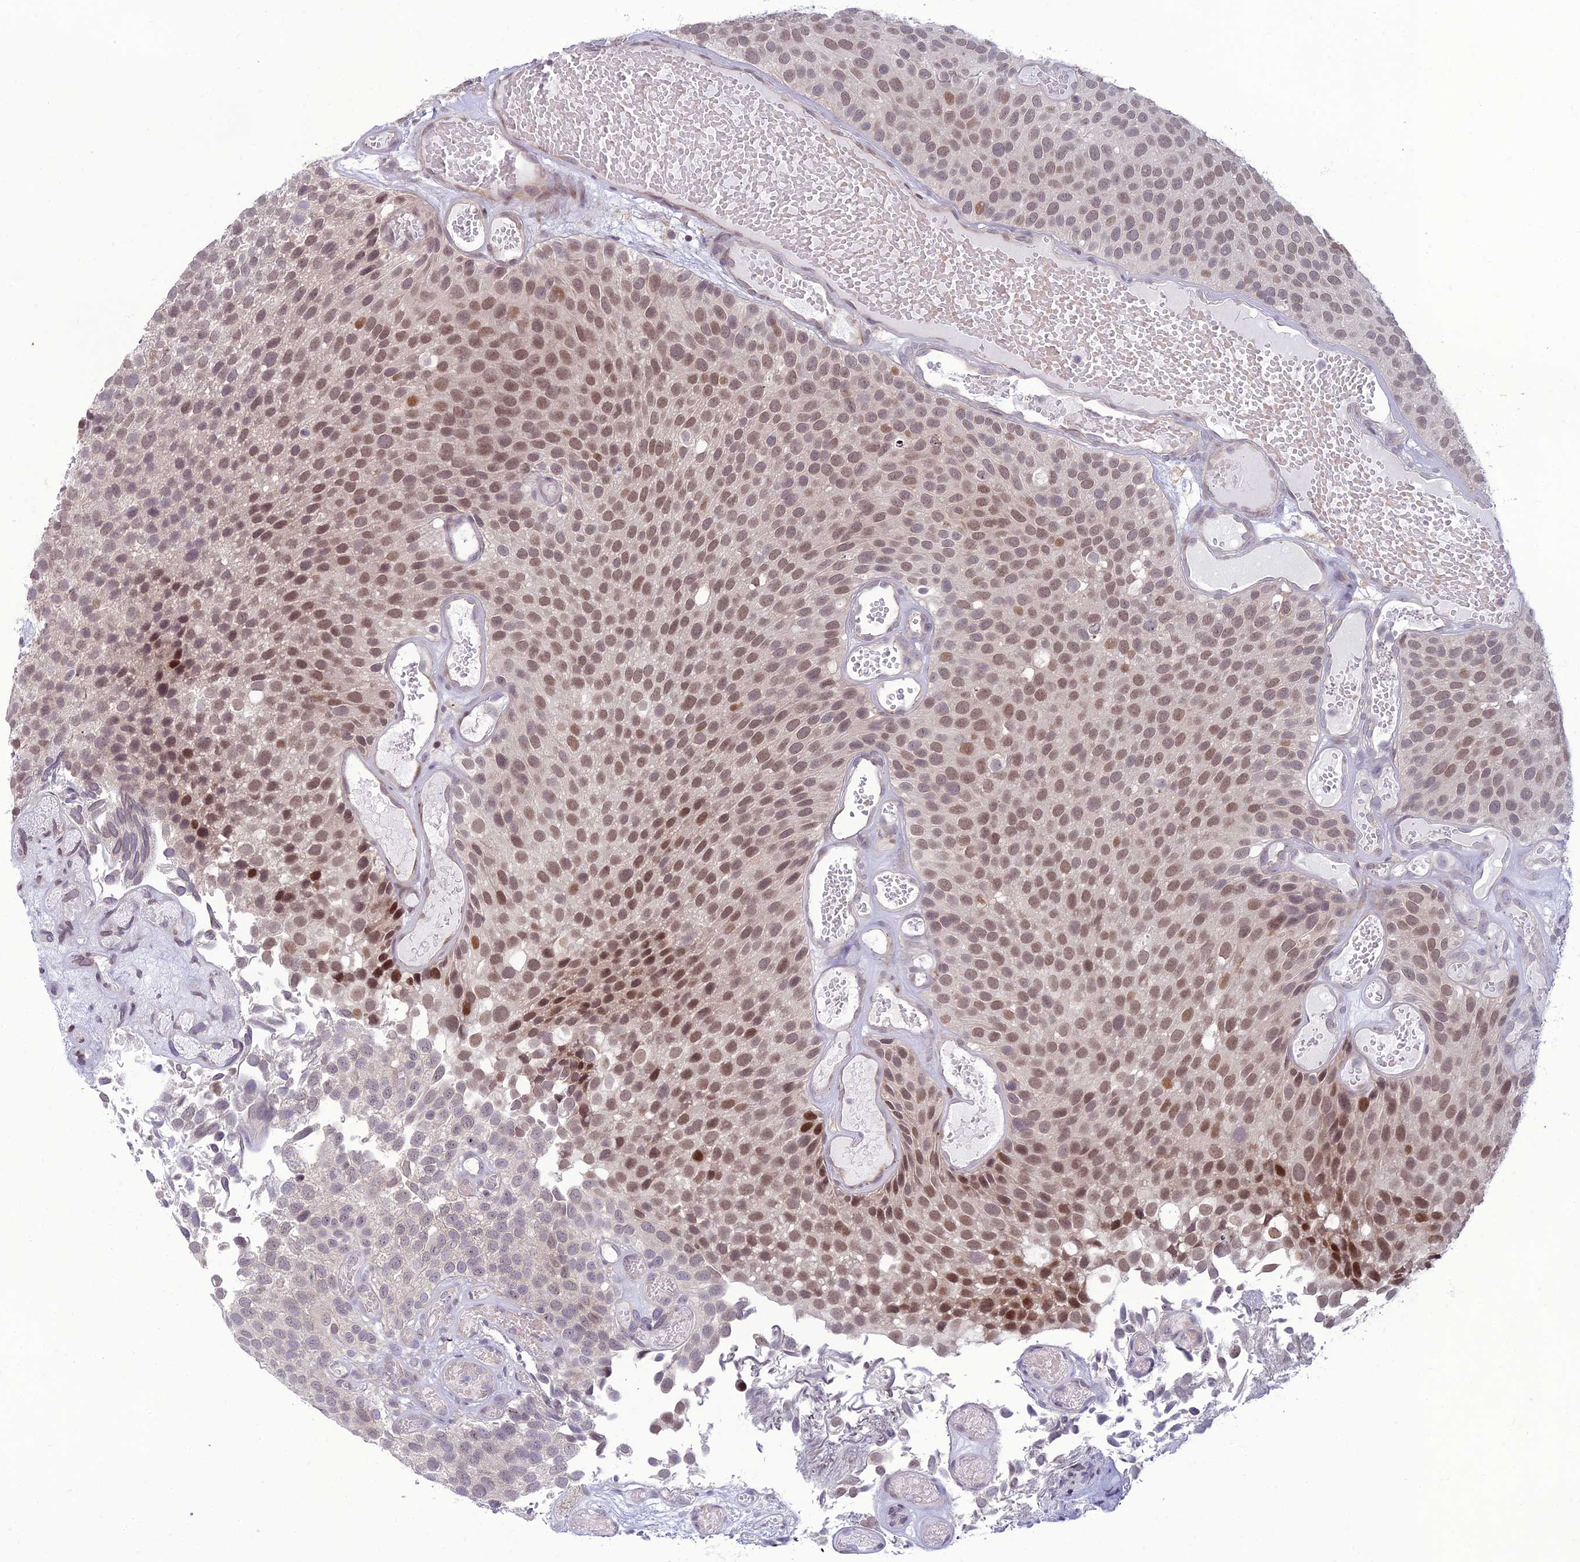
{"staining": {"intensity": "moderate", "quantity": ">75%", "location": "nuclear"}, "tissue": "urothelial cancer", "cell_type": "Tumor cells", "image_type": "cancer", "snomed": [{"axis": "morphology", "description": "Urothelial carcinoma, Low grade"}, {"axis": "topography", "description": "Urinary bladder"}], "caption": "Urothelial cancer stained with a brown dye shows moderate nuclear positive positivity in approximately >75% of tumor cells.", "gene": "DTX2", "patient": {"sex": "male", "age": 89}}